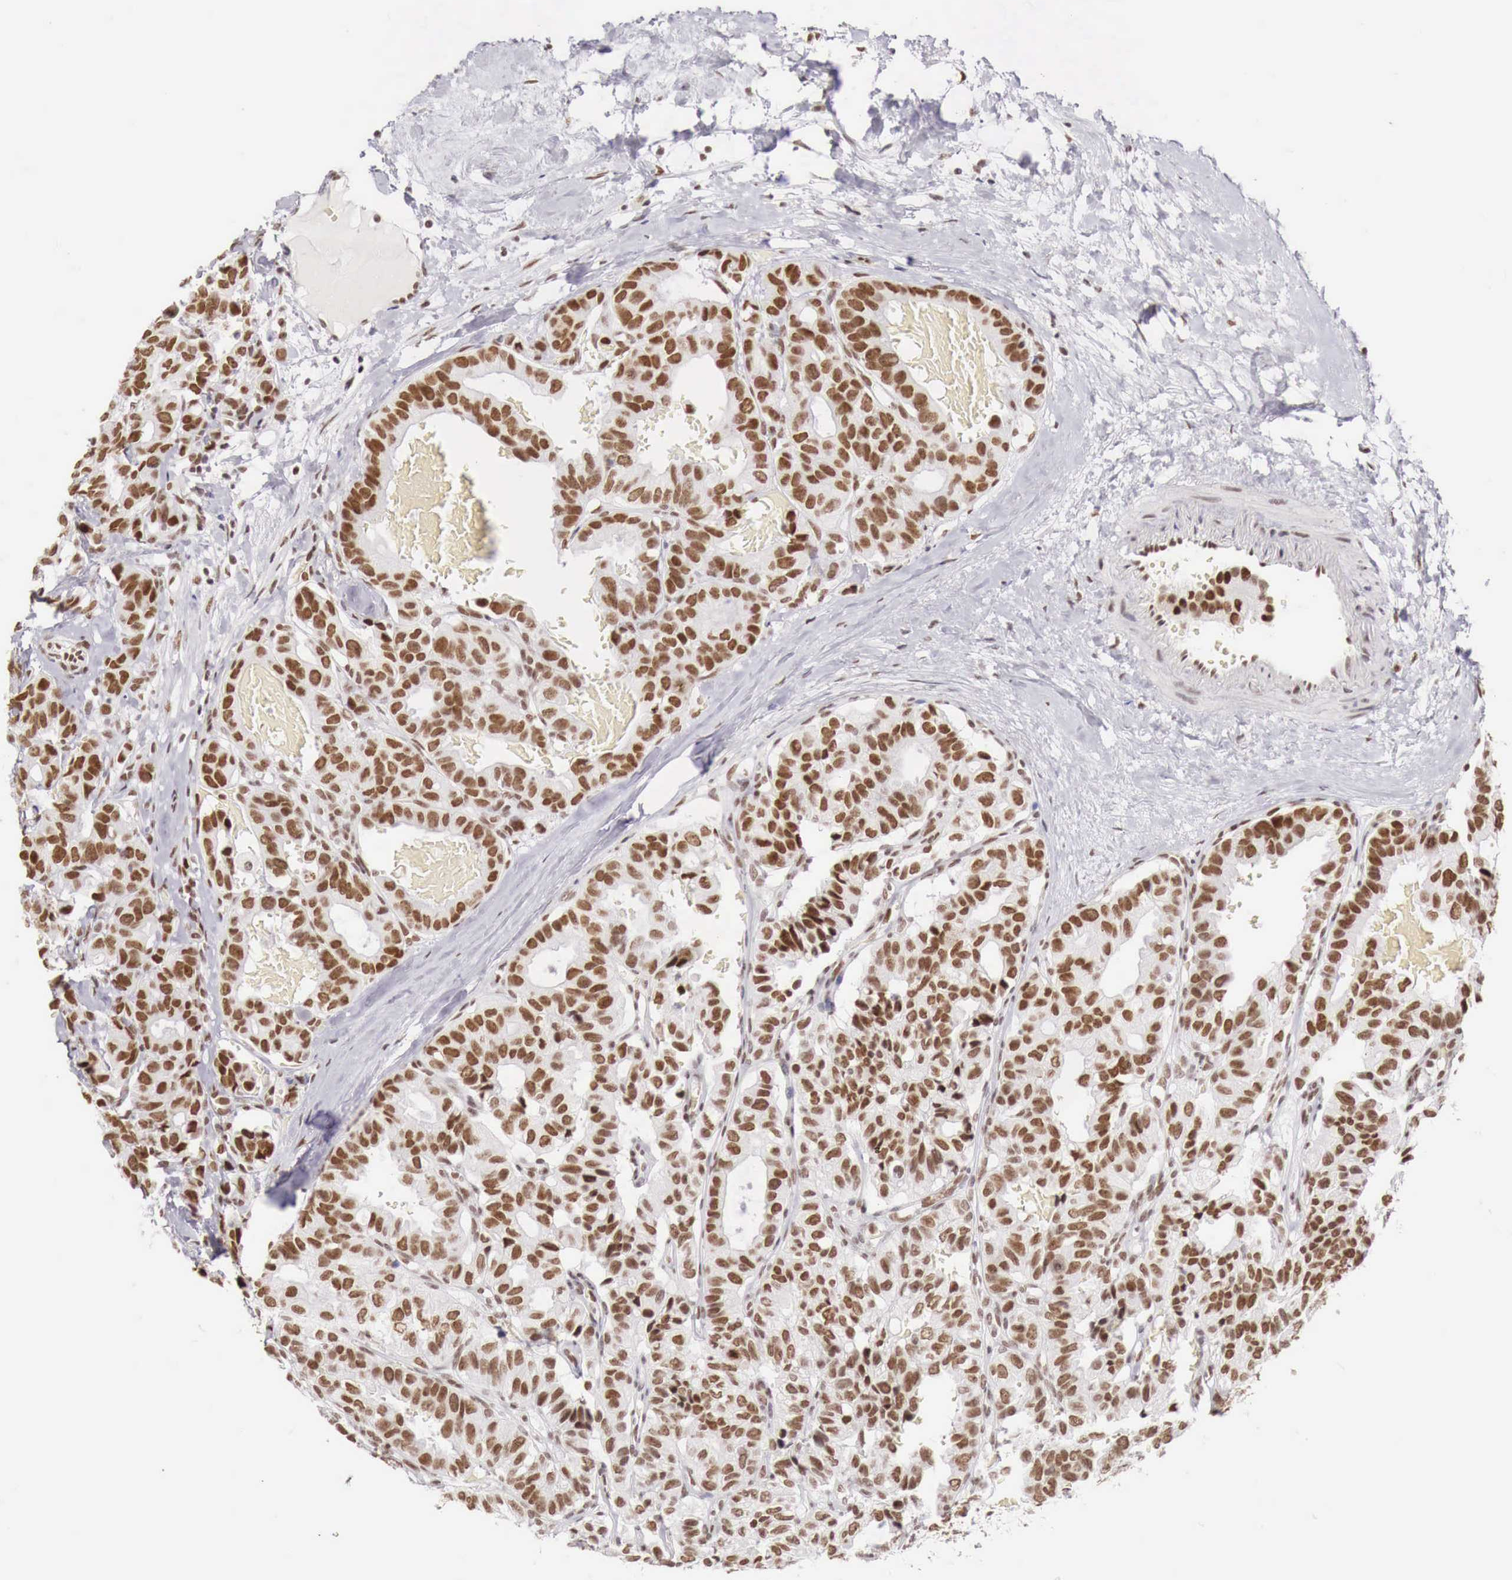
{"staining": {"intensity": "strong", "quantity": ">75%", "location": "nuclear"}, "tissue": "breast cancer", "cell_type": "Tumor cells", "image_type": "cancer", "snomed": [{"axis": "morphology", "description": "Duct carcinoma"}, {"axis": "topography", "description": "Breast"}], "caption": "Immunohistochemical staining of breast cancer reveals strong nuclear protein positivity in approximately >75% of tumor cells.", "gene": "PHF14", "patient": {"sex": "female", "age": 69}}